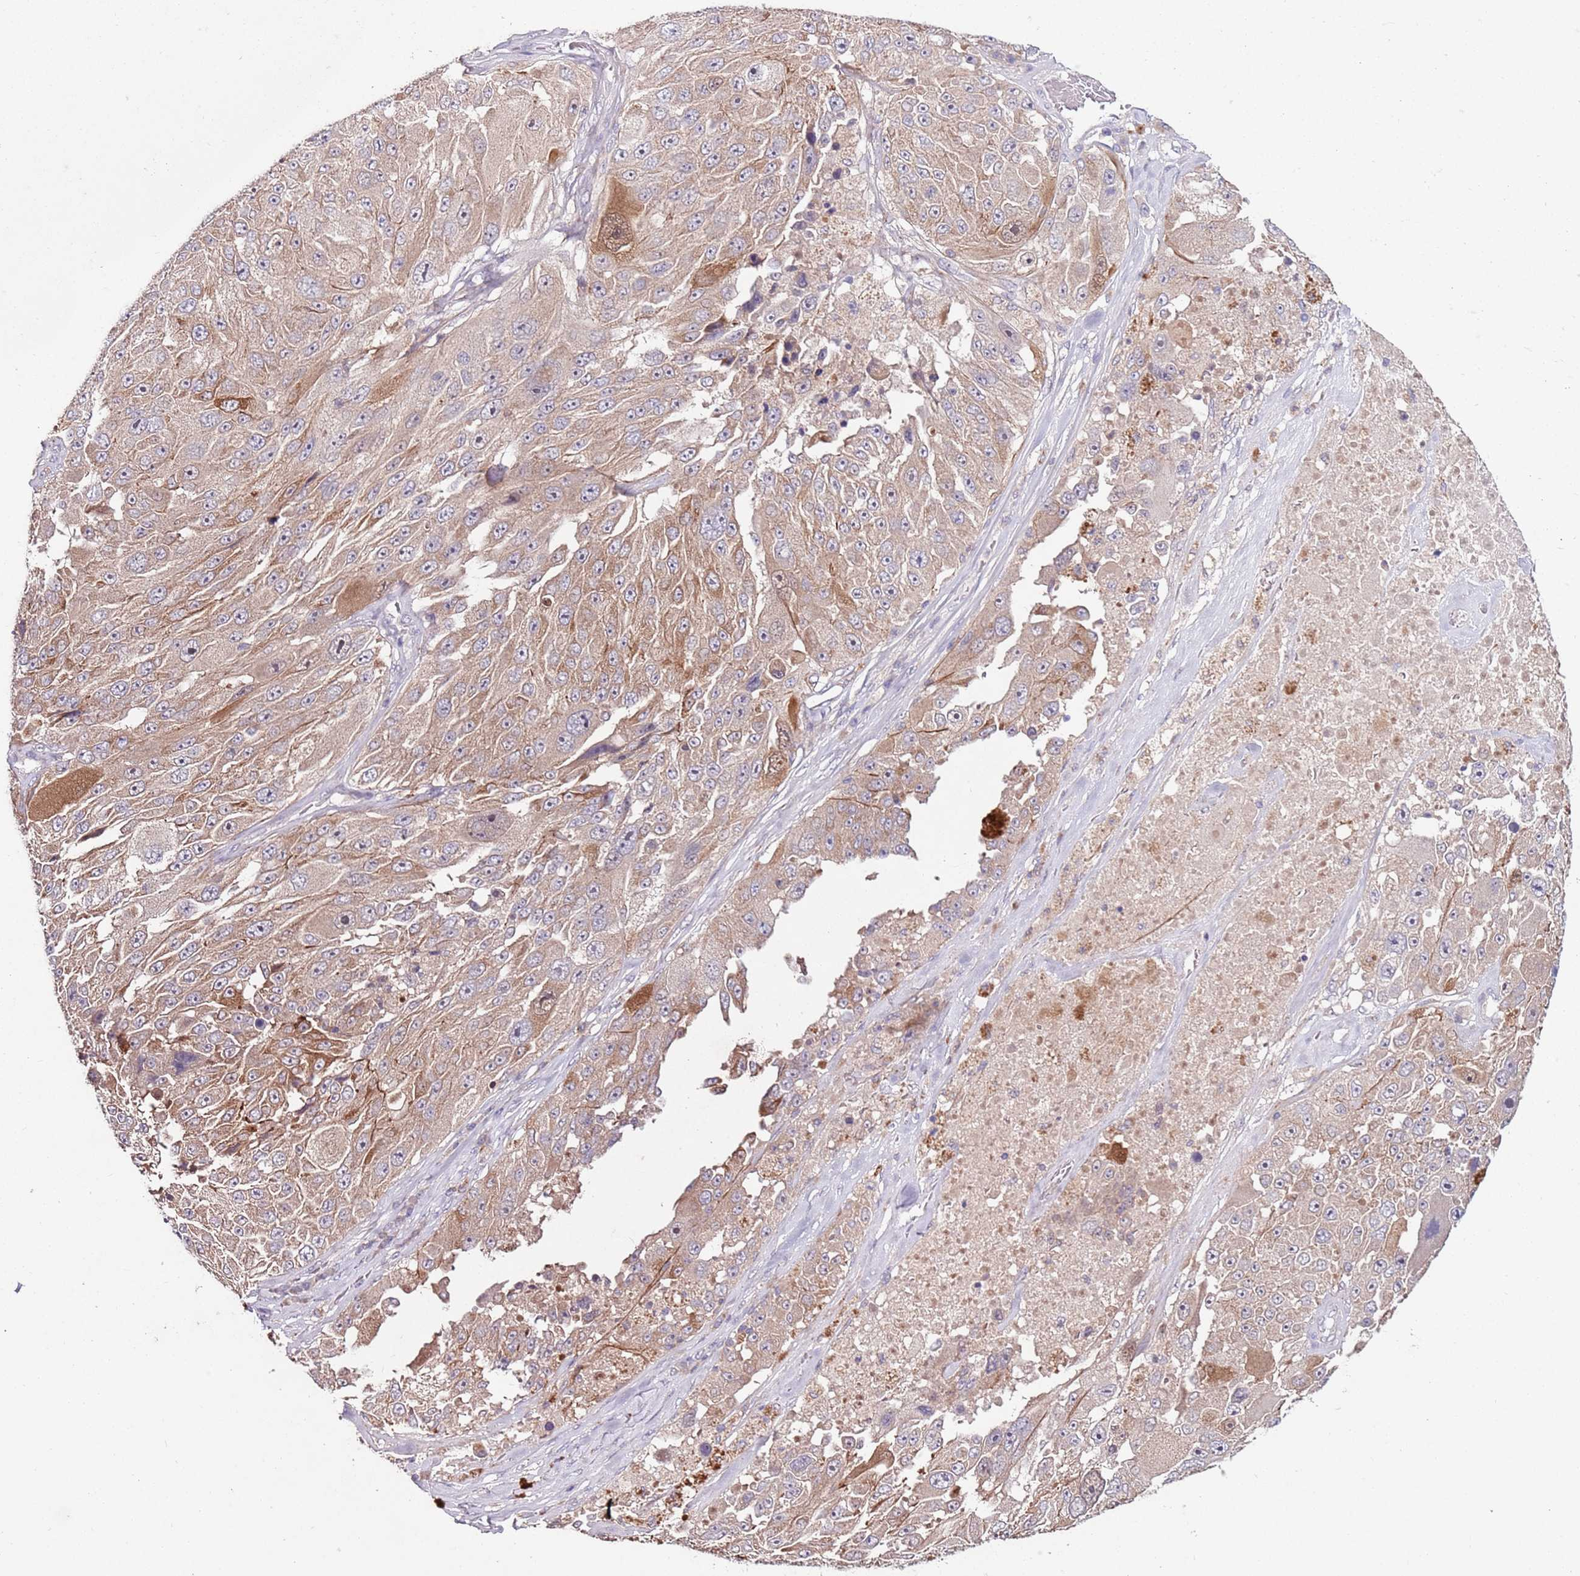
{"staining": {"intensity": "moderate", "quantity": "25%-75%", "location": "cytoplasmic/membranous,nuclear"}, "tissue": "melanoma", "cell_type": "Tumor cells", "image_type": "cancer", "snomed": [{"axis": "morphology", "description": "Malignant melanoma, Metastatic site"}, {"axis": "topography", "description": "Lymph node"}], "caption": "Melanoma stained with a brown dye displays moderate cytoplasmic/membranous and nuclear positive expression in about 25%-75% of tumor cells.", "gene": "NRDE2", "patient": {"sex": "male", "age": 62}}